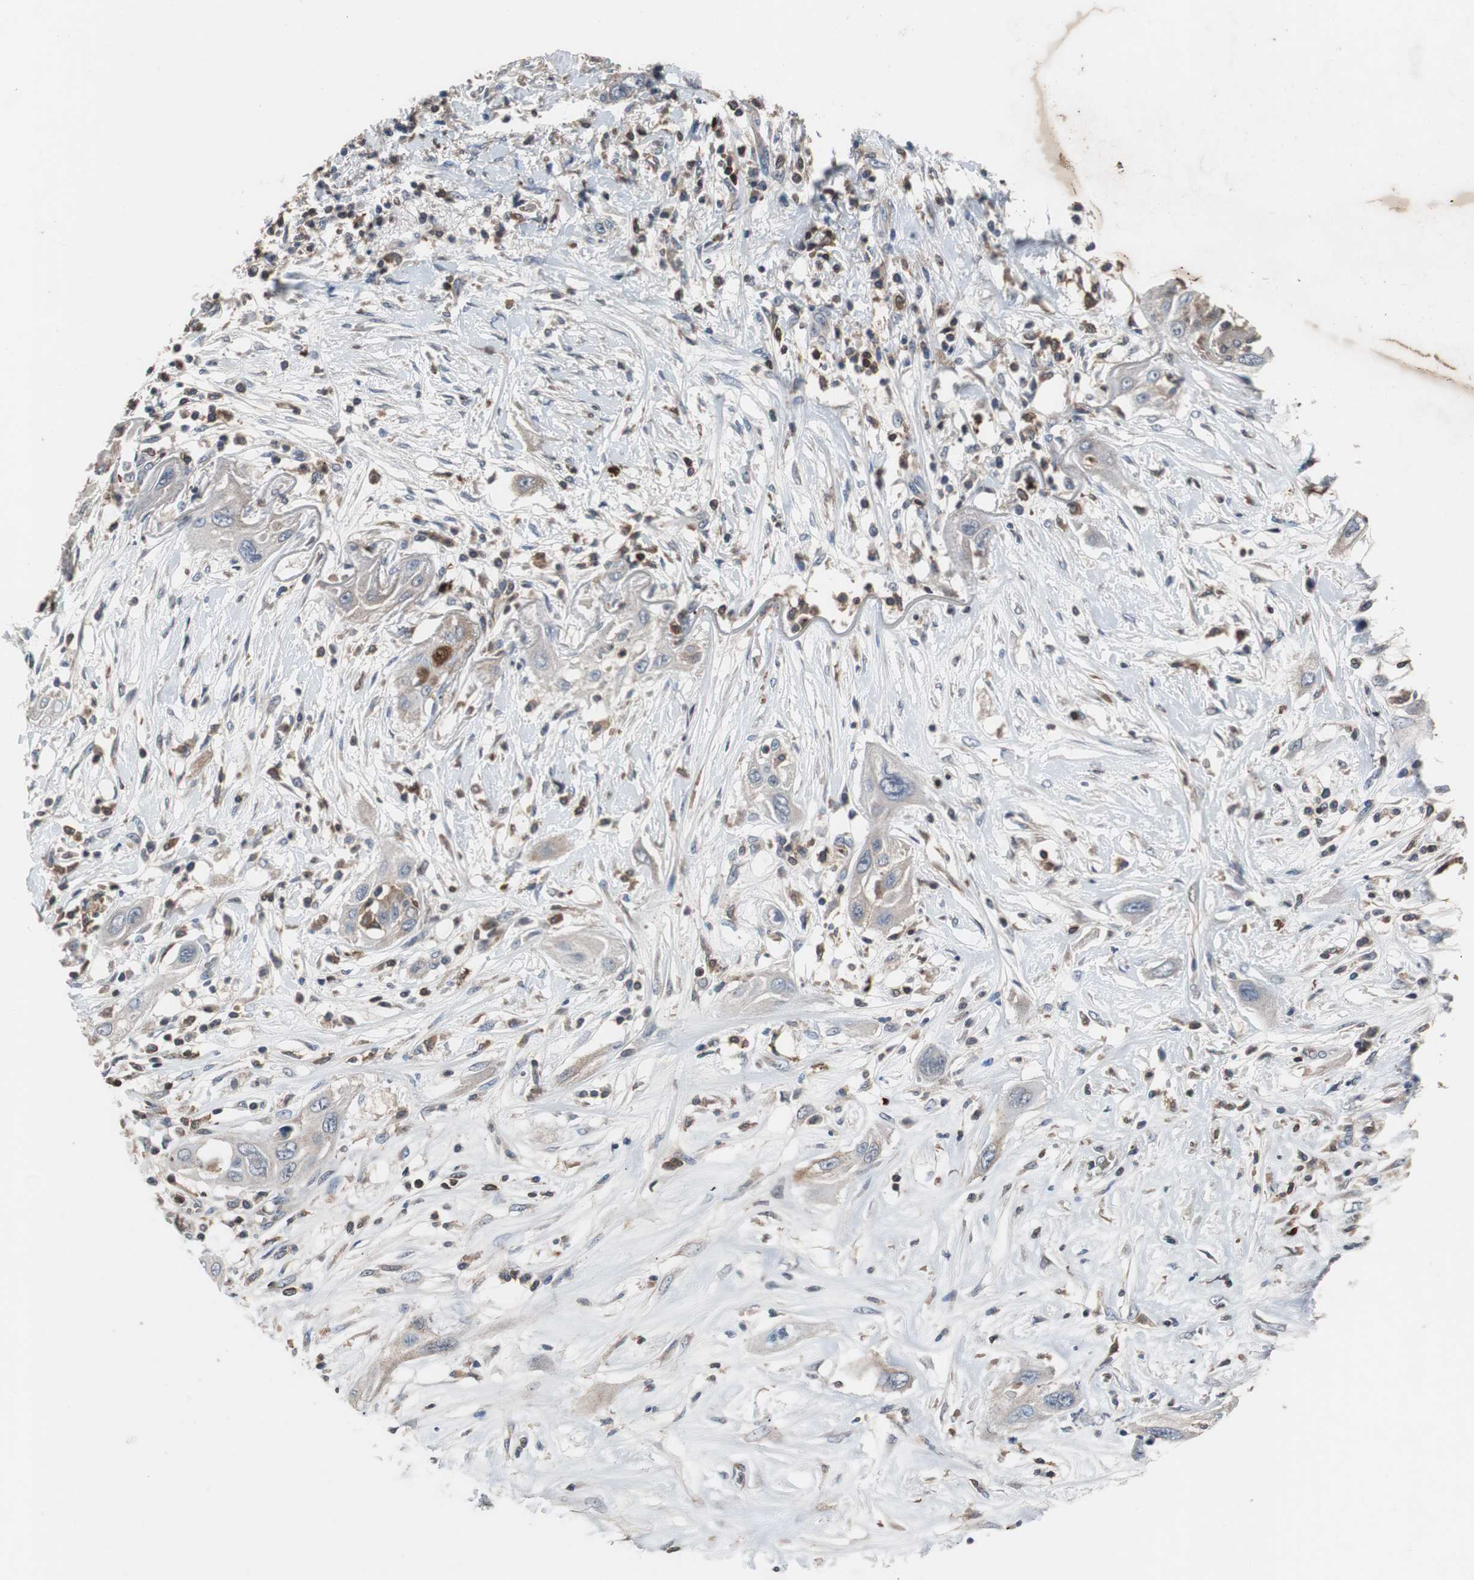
{"staining": {"intensity": "weak", "quantity": ">75%", "location": "cytoplasmic/membranous"}, "tissue": "lung cancer", "cell_type": "Tumor cells", "image_type": "cancer", "snomed": [{"axis": "morphology", "description": "Squamous cell carcinoma, NOS"}, {"axis": "topography", "description": "Lung"}], "caption": "A brown stain highlights weak cytoplasmic/membranous staining of a protein in lung squamous cell carcinoma tumor cells.", "gene": "CALB2", "patient": {"sex": "female", "age": 47}}